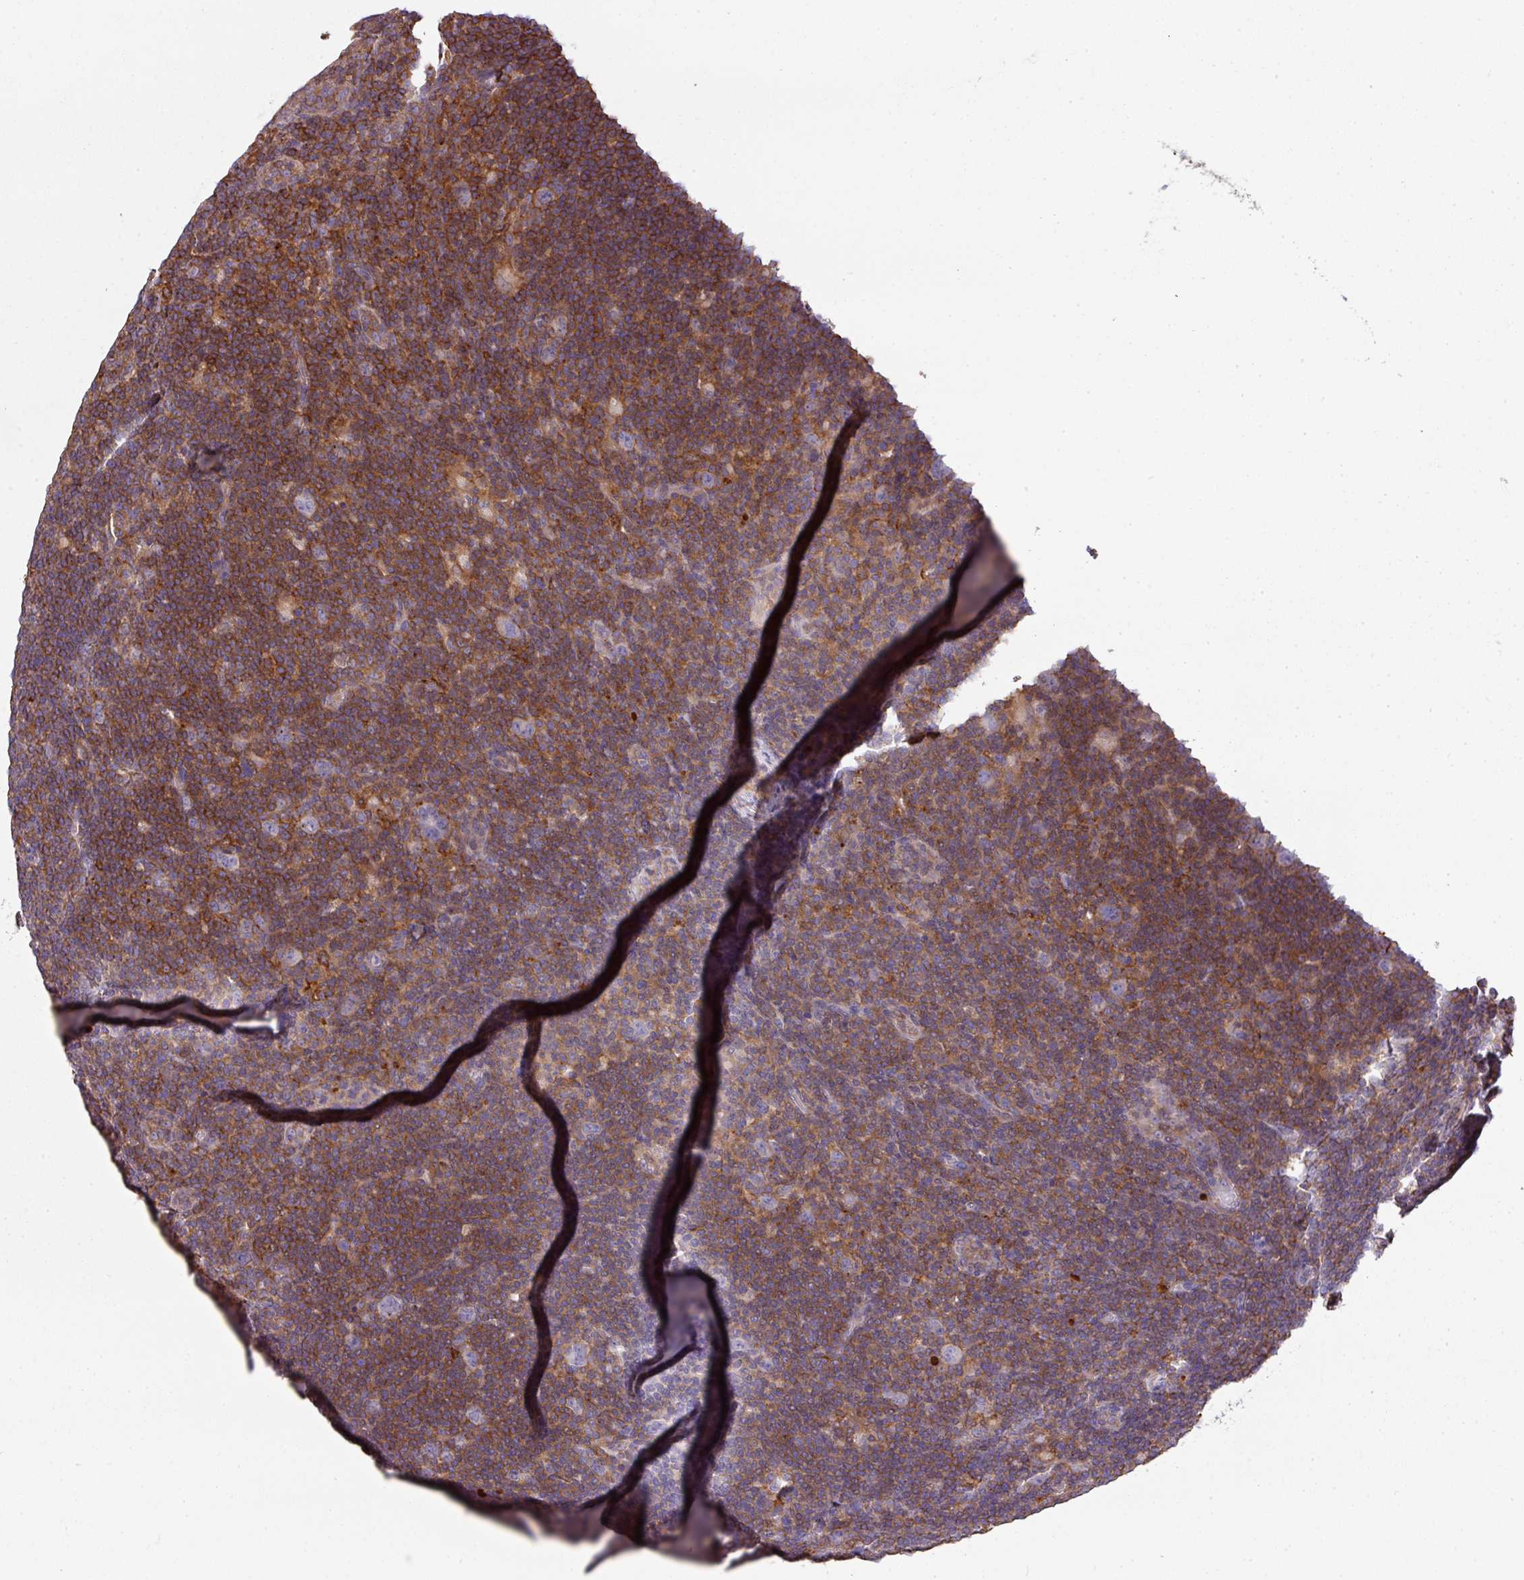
{"staining": {"intensity": "negative", "quantity": "none", "location": "none"}, "tissue": "lymphoma", "cell_type": "Tumor cells", "image_type": "cancer", "snomed": [{"axis": "morphology", "description": "Hodgkin's disease, NOS"}, {"axis": "topography", "description": "Lymph node"}], "caption": "Tumor cells show no significant protein positivity in Hodgkin's disease. (DAB IHC with hematoxylin counter stain).", "gene": "LRRC41", "patient": {"sex": "female", "age": 57}}